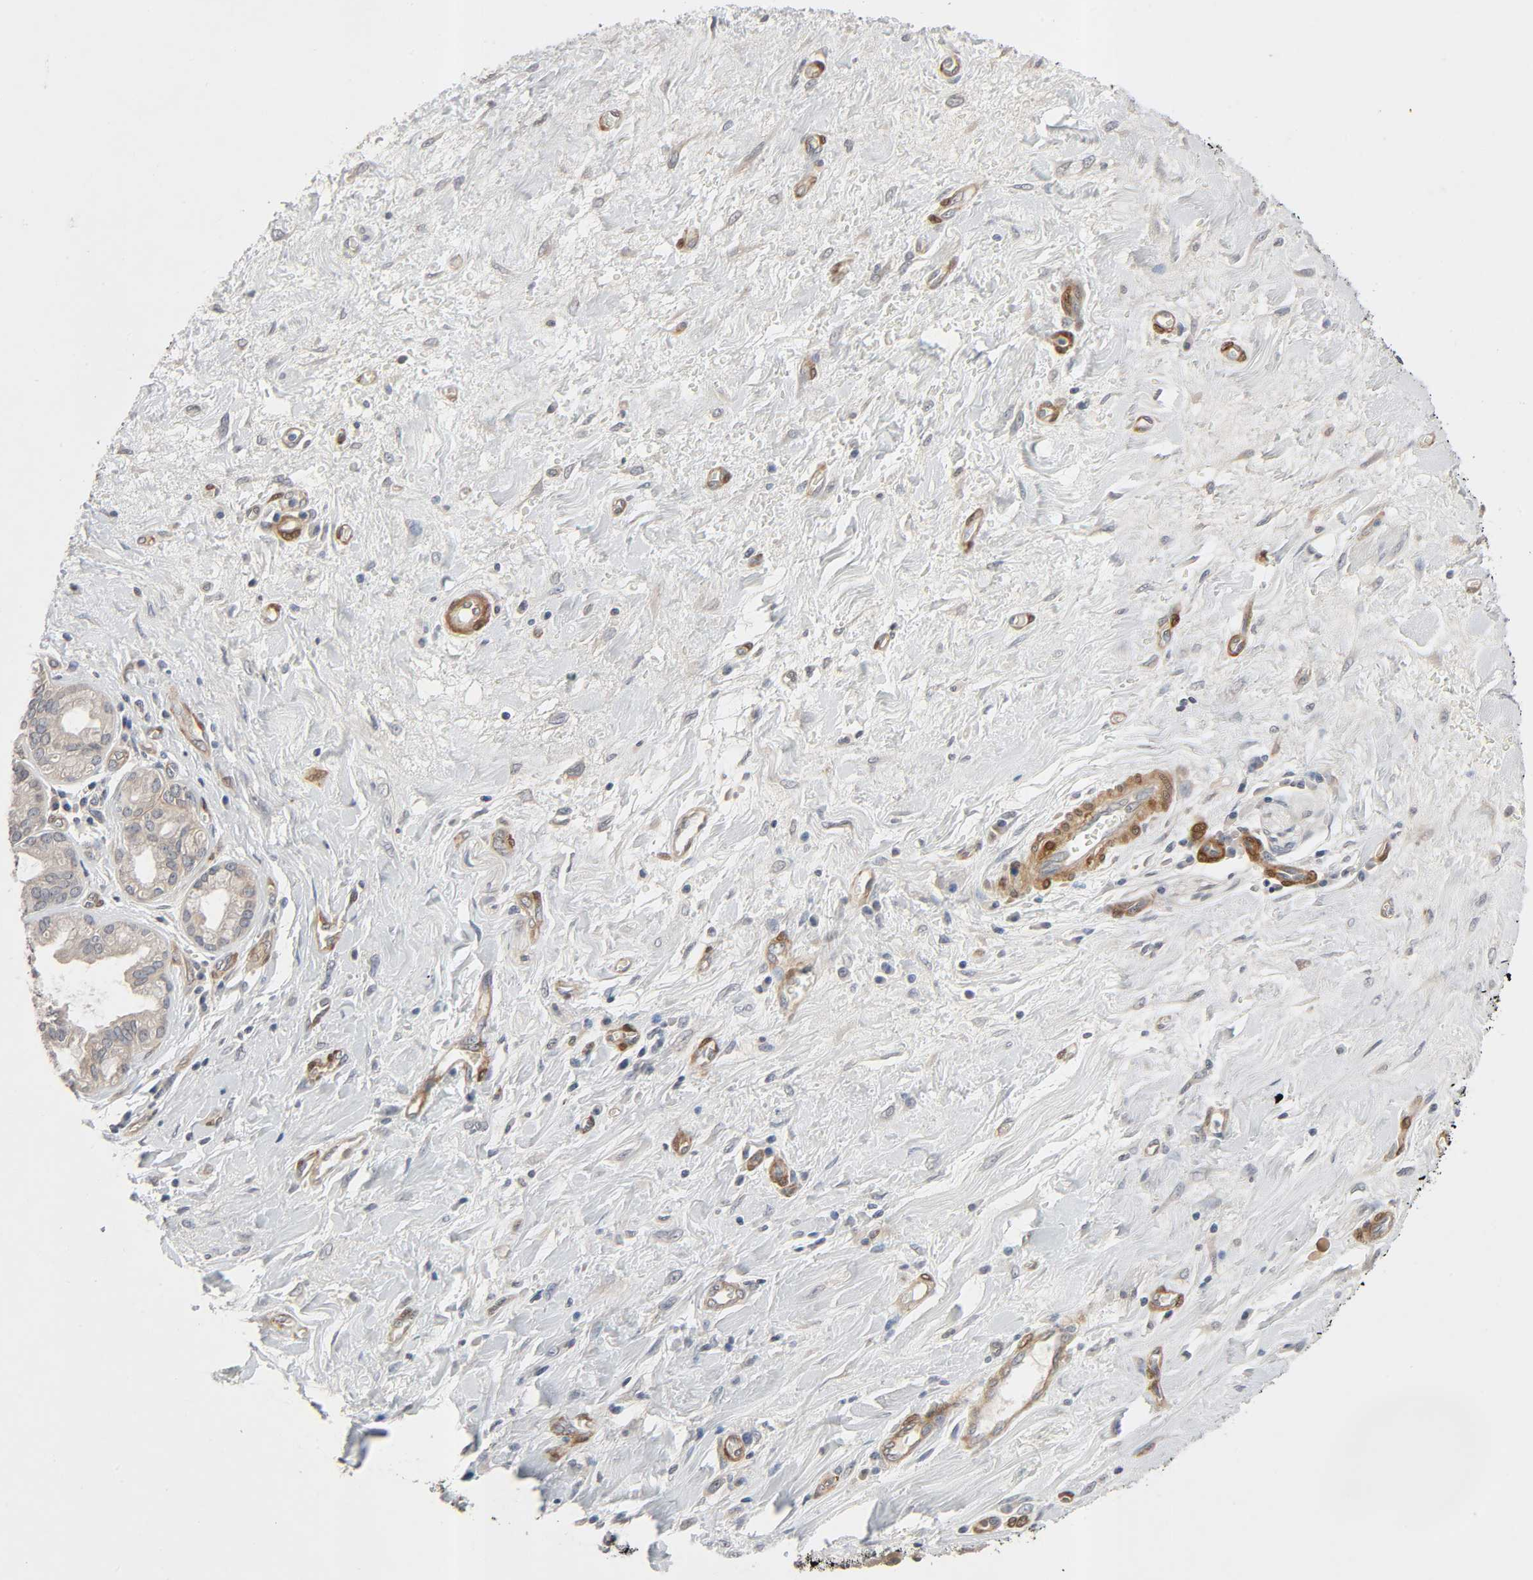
{"staining": {"intensity": "weak", "quantity": ">75%", "location": "cytoplasmic/membranous"}, "tissue": "pancreatic cancer", "cell_type": "Tumor cells", "image_type": "cancer", "snomed": [{"axis": "morphology", "description": "Adenocarcinoma, NOS"}, {"axis": "topography", "description": "Pancreas"}], "caption": "Immunohistochemistry (IHC) of adenocarcinoma (pancreatic) reveals low levels of weak cytoplasmic/membranous staining in approximately >75% of tumor cells.", "gene": "PTK2", "patient": {"sex": "female", "age": 73}}